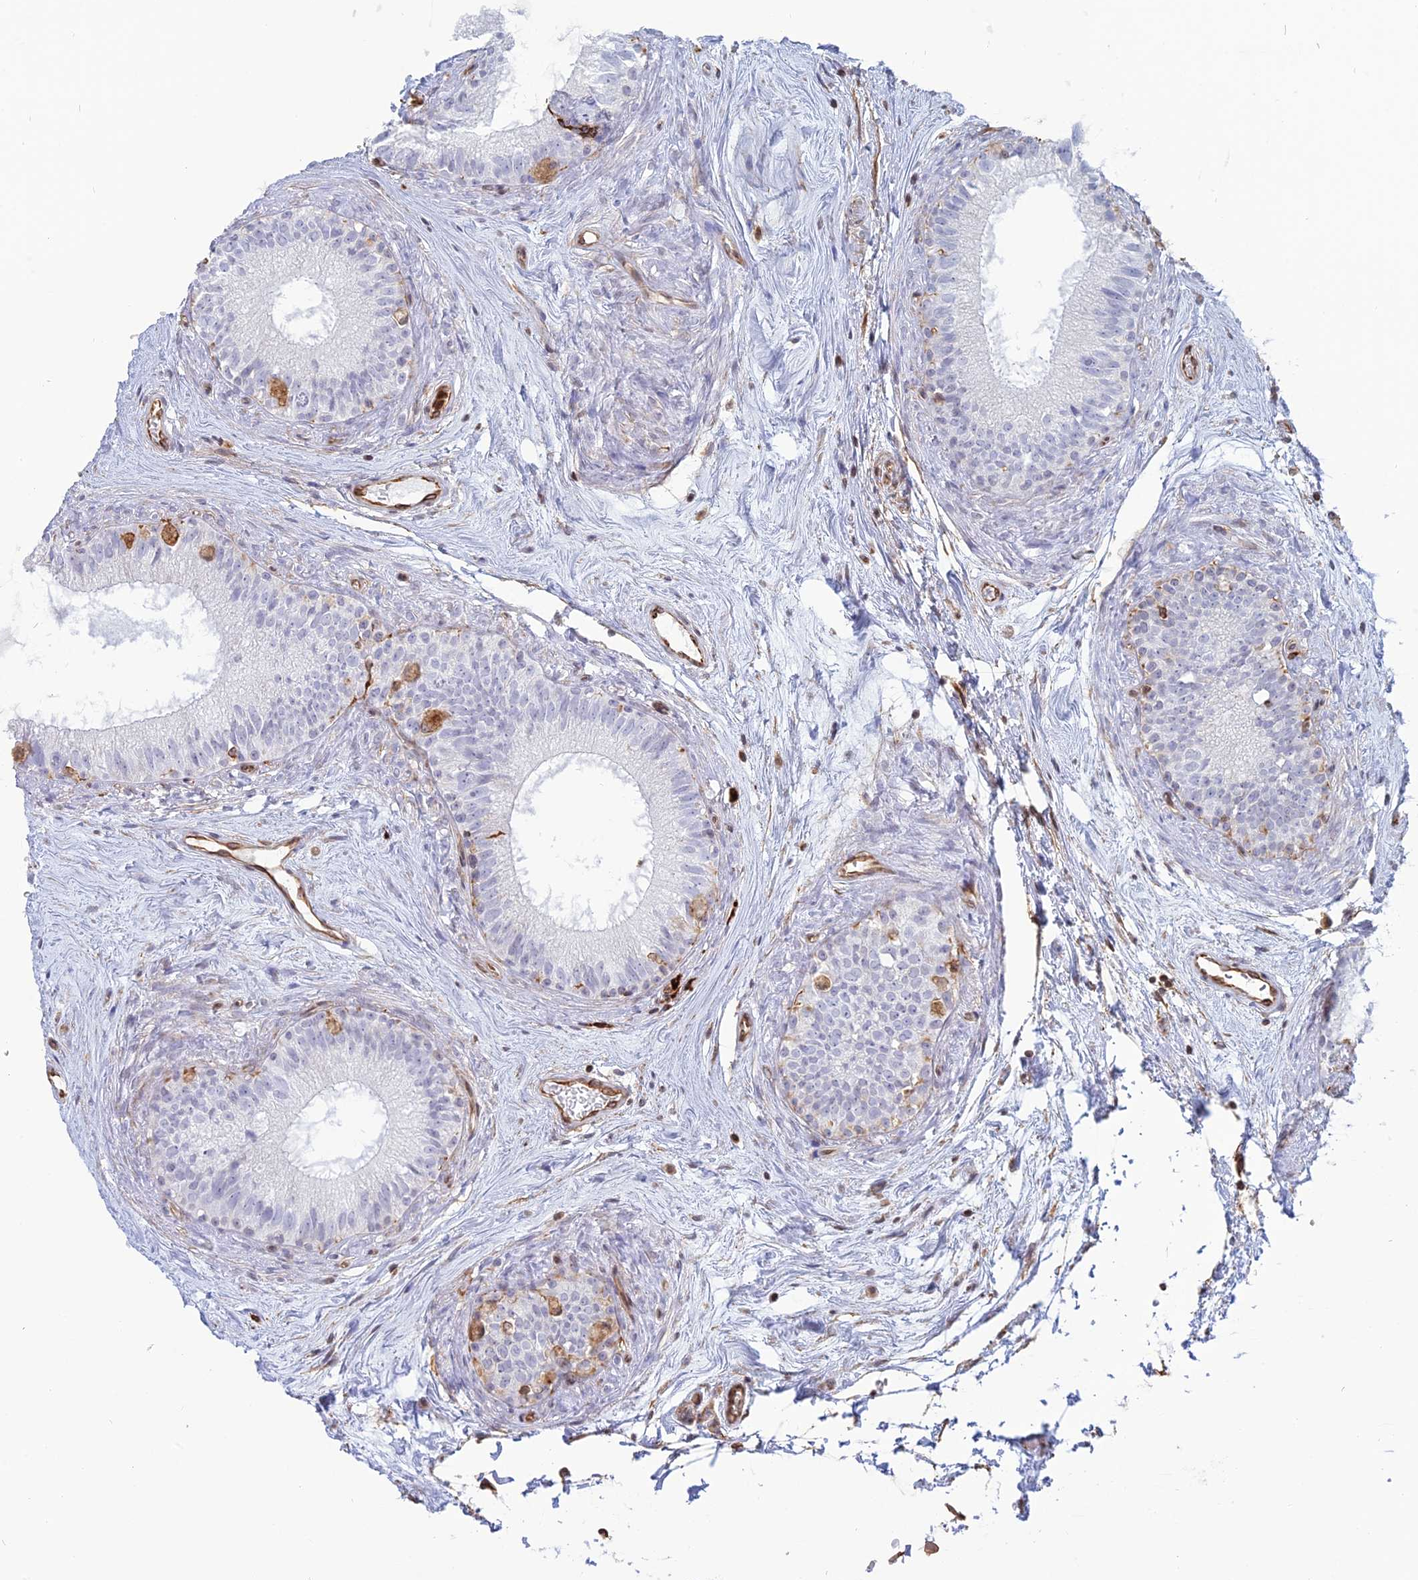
{"staining": {"intensity": "moderate", "quantity": "<25%", "location": "cytoplasmic/membranous"}, "tissue": "epididymis", "cell_type": "Glandular cells", "image_type": "normal", "snomed": [{"axis": "morphology", "description": "Normal tissue, NOS"}, {"axis": "topography", "description": "Epididymis"}], "caption": "Benign epididymis demonstrates moderate cytoplasmic/membranous staining in about <25% of glandular cells.", "gene": "APOBR", "patient": {"sex": "male", "age": 71}}